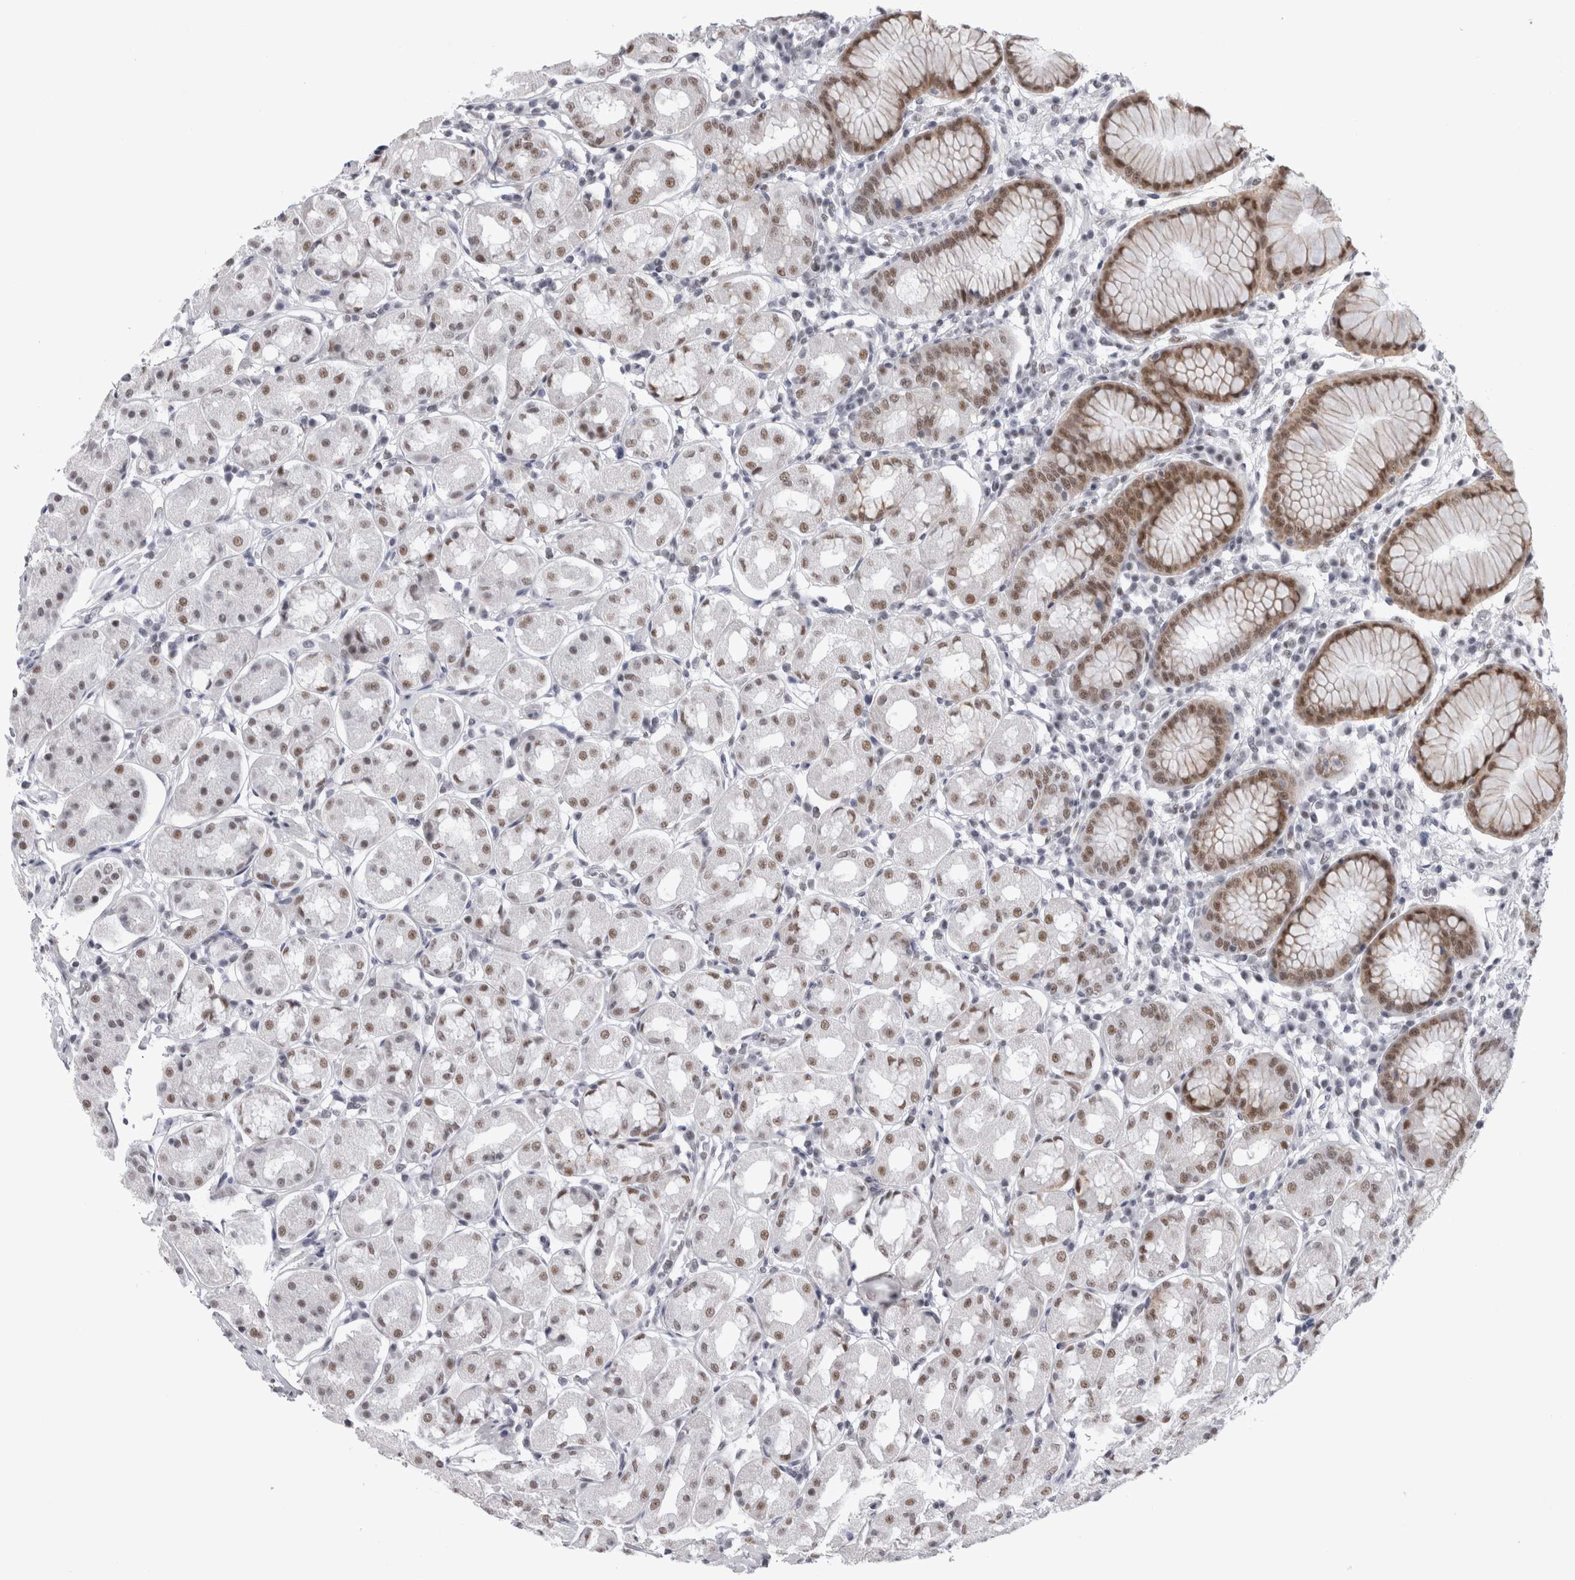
{"staining": {"intensity": "moderate", "quantity": "25%-75%", "location": "nuclear"}, "tissue": "stomach", "cell_type": "Glandular cells", "image_type": "normal", "snomed": [{"axis": "morphology", "description": "Normal tissue, NOS"}, {"axis": "topography", "description": "Stomach"}, {"axis": "topography", "description": "Stomach, lower"}], "caption": "Stomach stained with DAB (3,3'-diaminobenzidine) IHC shows medium levels of moderate nuclear expression in about 25%-75% of glandular cells. (brown staining indicates protein expression, while blue staining denotes nuclei).", "gene": "API5", "patient": {"sex": "female", "age": 56}}